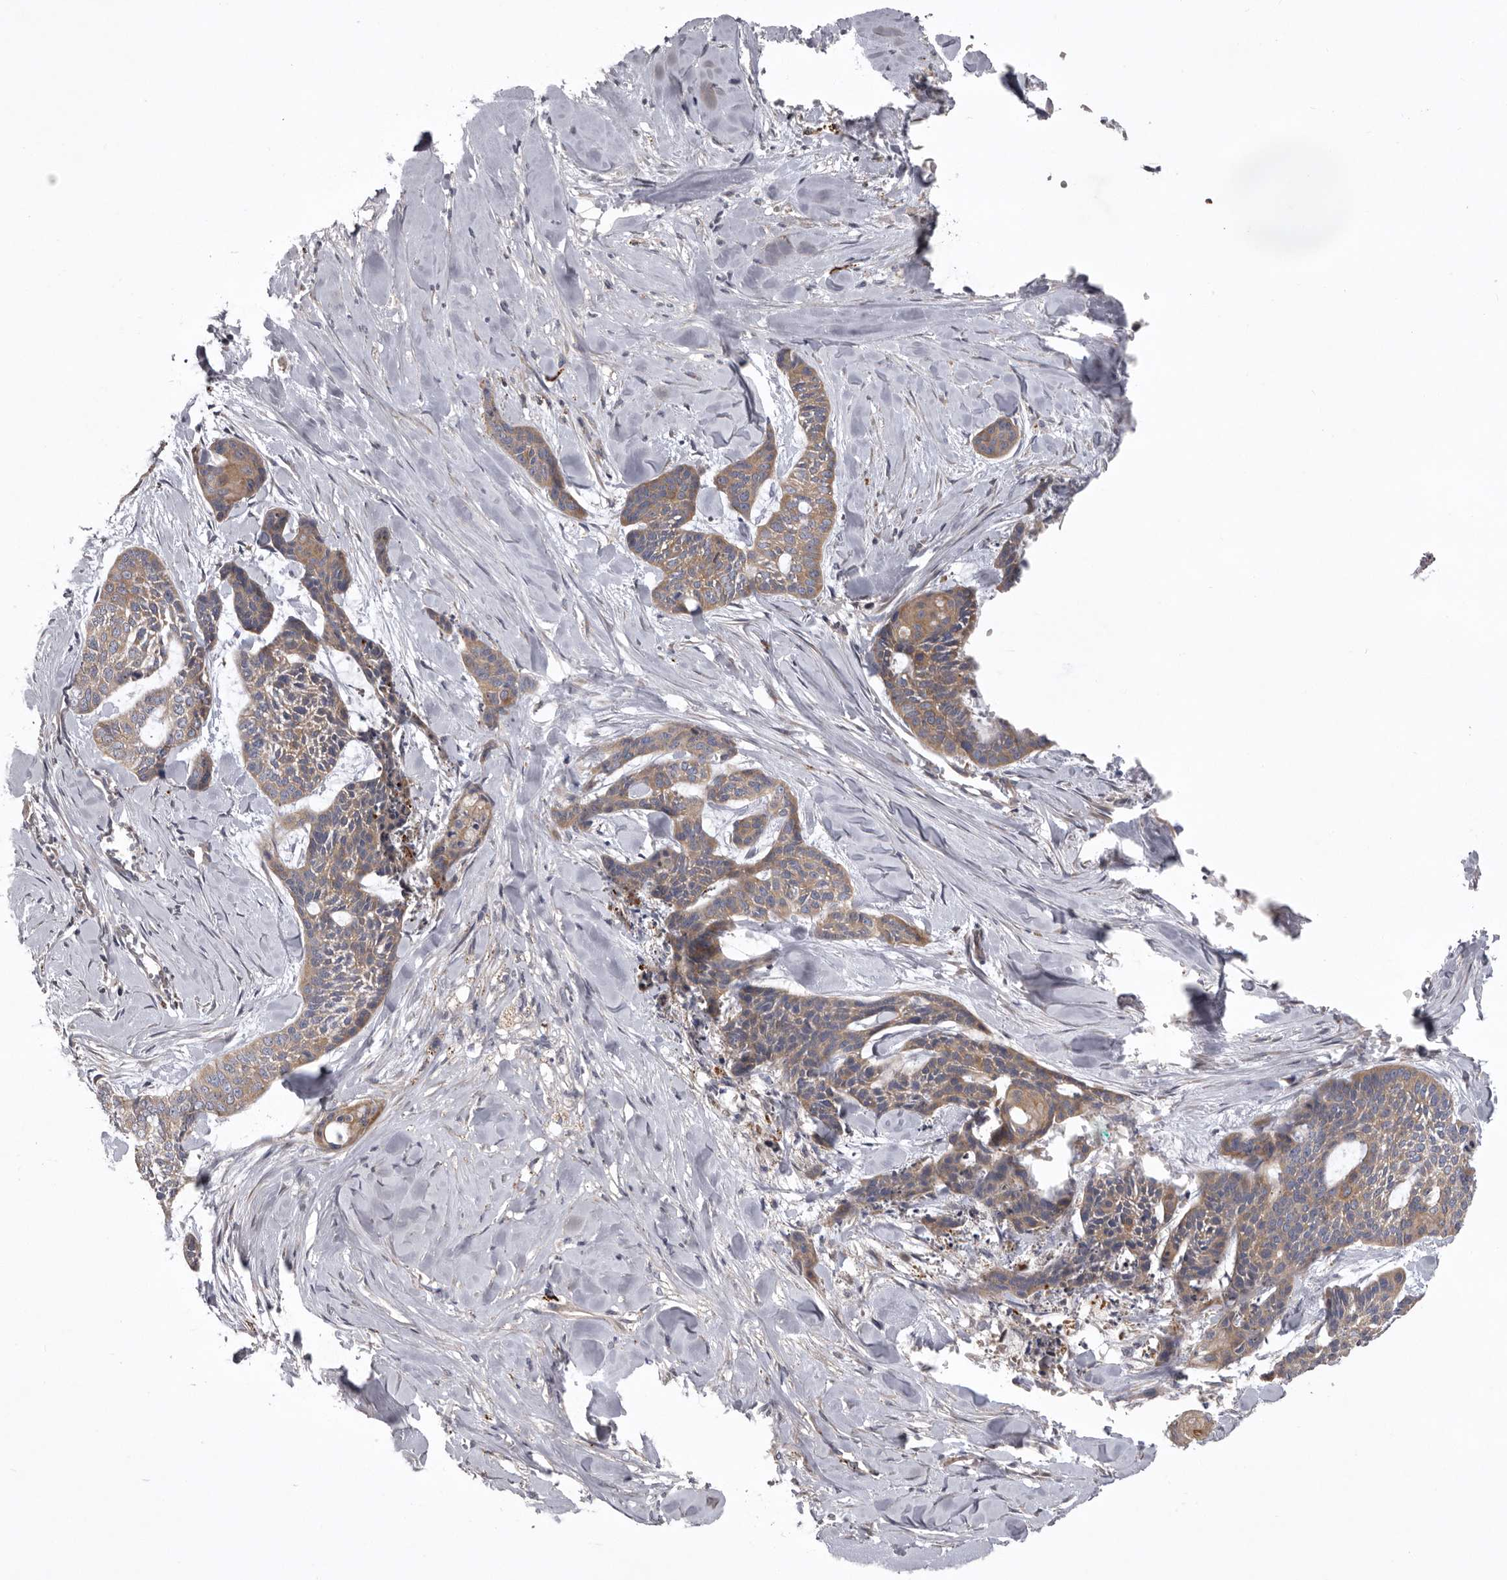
{"staining": {"intensity": "weak", "quantity": ">75%", "location": "cytoplasmic/membranous"}, "tissue": "skin cancer", "cell_type": "Tumor cells", "image_type": "cancer", "snomed": [{"axis": "morphology", "description": "Basal cell carcinoma"}, {"axis": "topography", "description": "Skin"}], "caption": "Human skin basal cell carcinoma stained with a protein marker reveals weak staining in tumor cells.", "gene": "WDR47", "patient": {"sex": "female", "age": 64}}